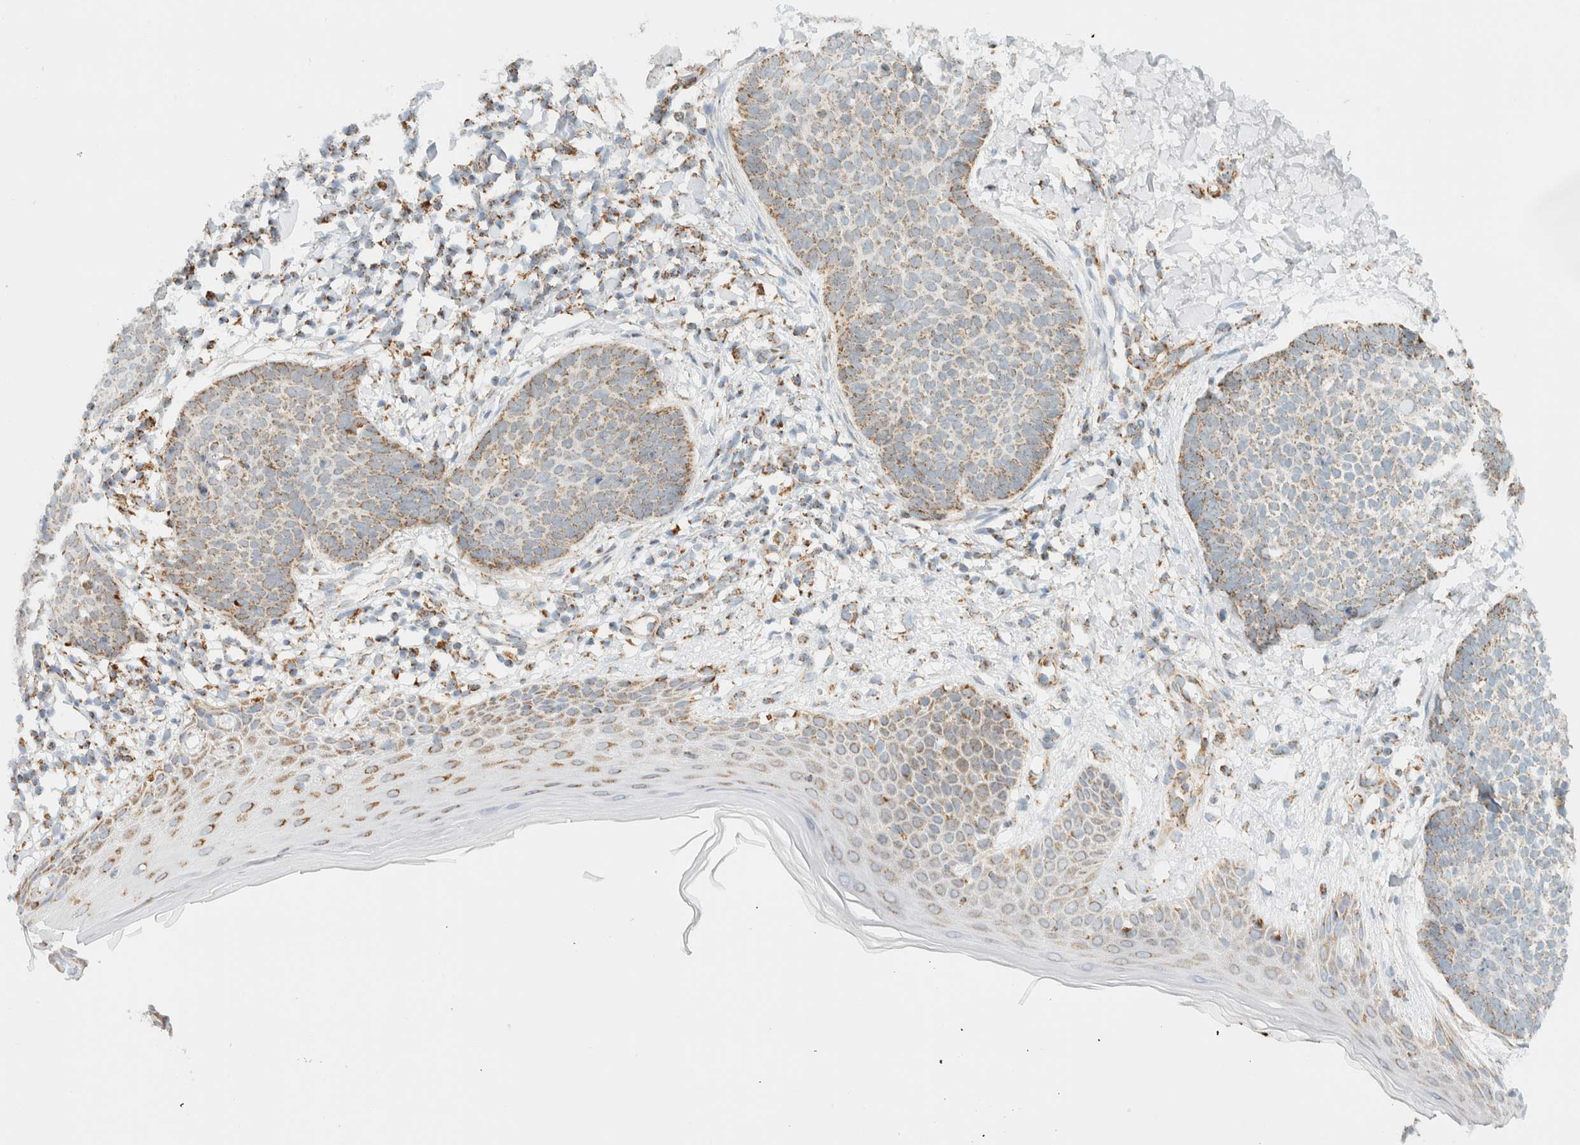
{"staining": {"intensity": "weak", "quantity": ">75%", "location": "cytoplasmic/membranous"}, "tissue": "skin cancer", "cell_type": "Tumor cells", "image_type": "cancer", "snomed": [{"axis": "morphology", "description": "Normal tissue, NOS"}, {"axis": "morphology", "description": "Basal cell carcinoma"}, {"axis": "topography", "description": "Skin"}], "caption": "About >75% of tumor cells in skin cancer reveal weak cytoplasmic/membranous protein staining as visualized by brown immunohistochemical staining.", "gene": "KIFAP3", "patient": {"sex": "male", "age": 50}}